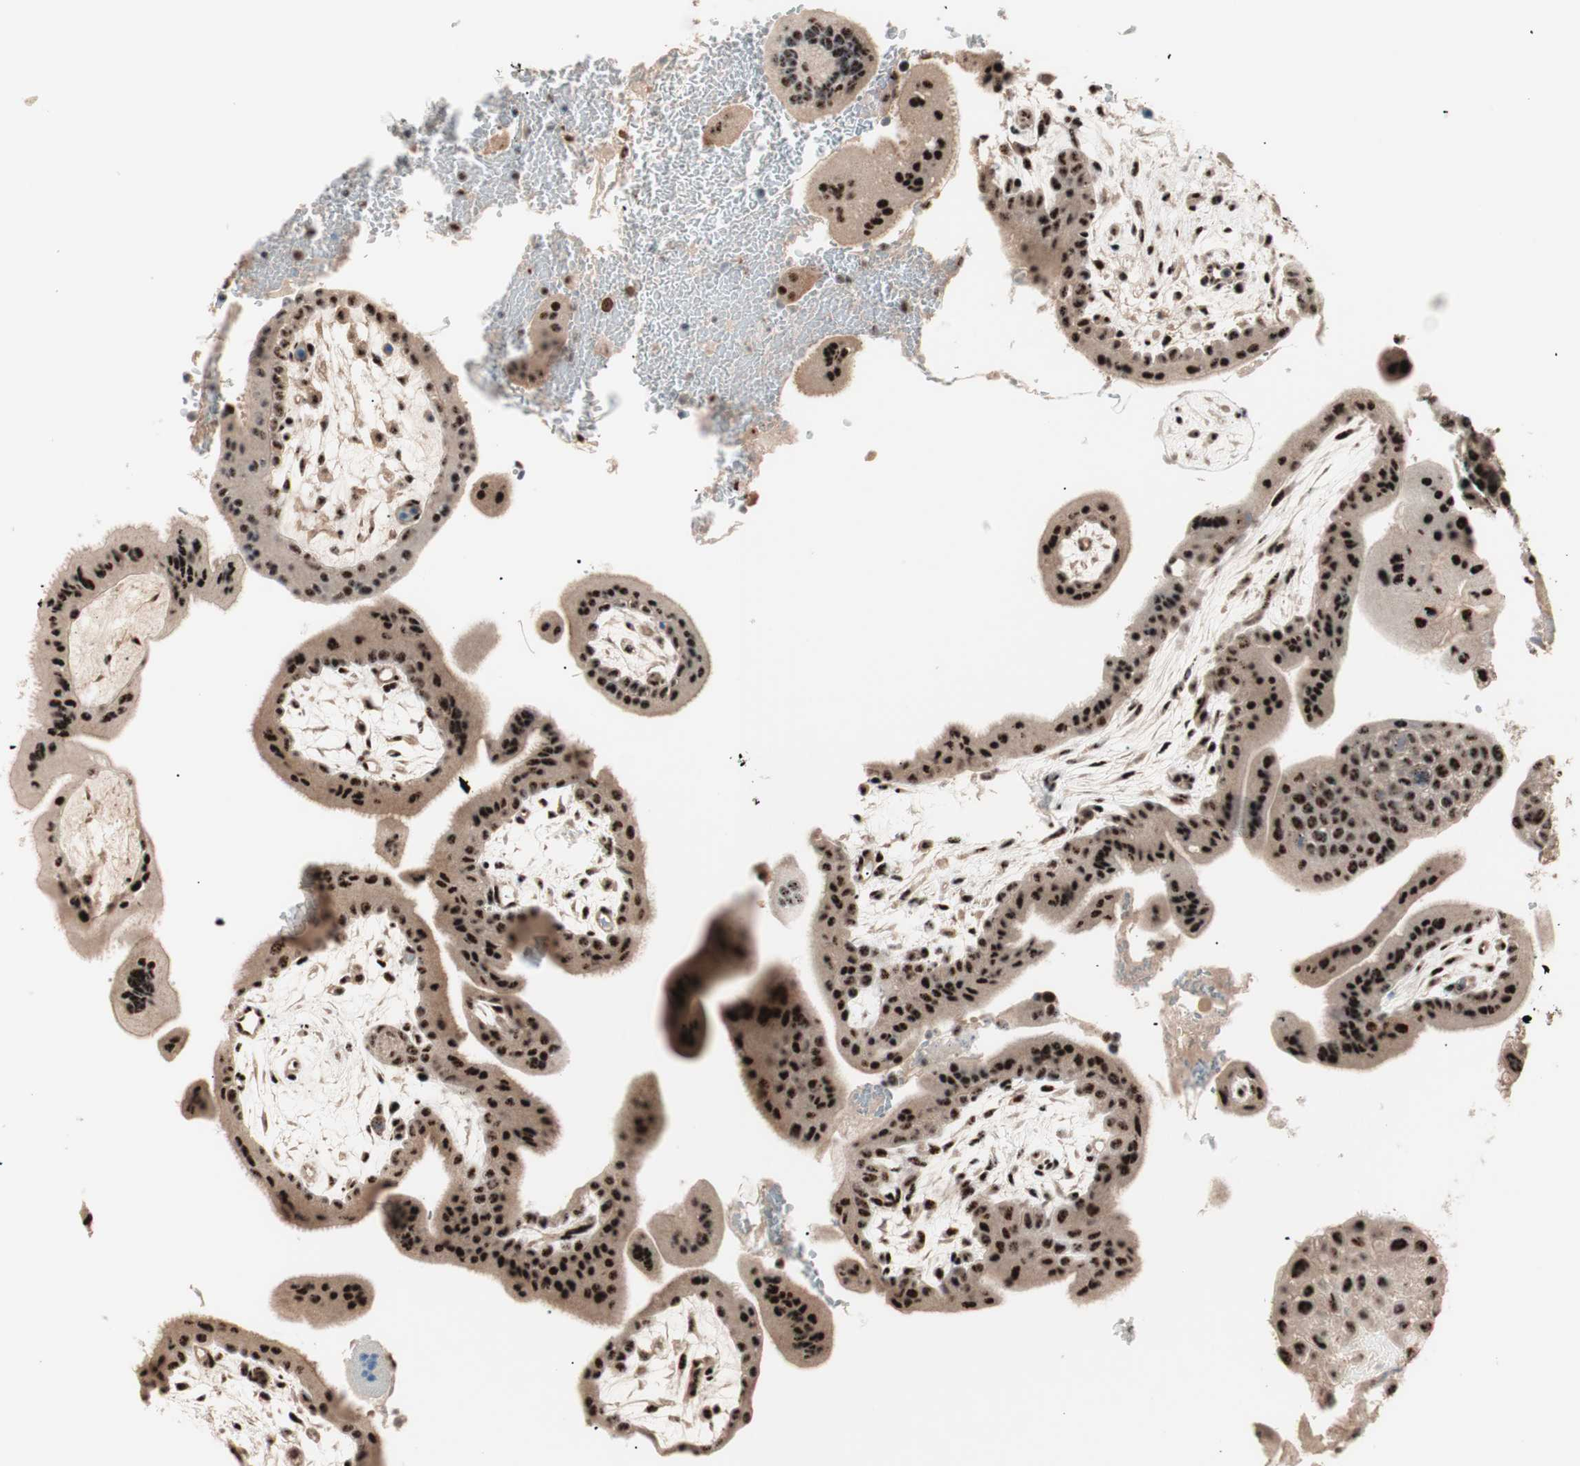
{"staining": {"intensity": "strong", "quantity": ">75%", "location": "cytoplasmic/membranous,nuclear"}, "tissue": "placenta", "cell_type": "Trophoblastic cells", "image_type": "normal", "snomed": [{"axis": "morphology", "description": "Normal tissue, NOS"}, {"axis": "topography", "description": "Placenta"}], "caption": "Human placenta stained for a protein (brown) reveals strong cytoplasmic/membranous,nuclear positive positivity in approximately >75% of trophoblastic cells.", "gene": "NR5A2", "patient": {"sex": "female", "age": 35}}